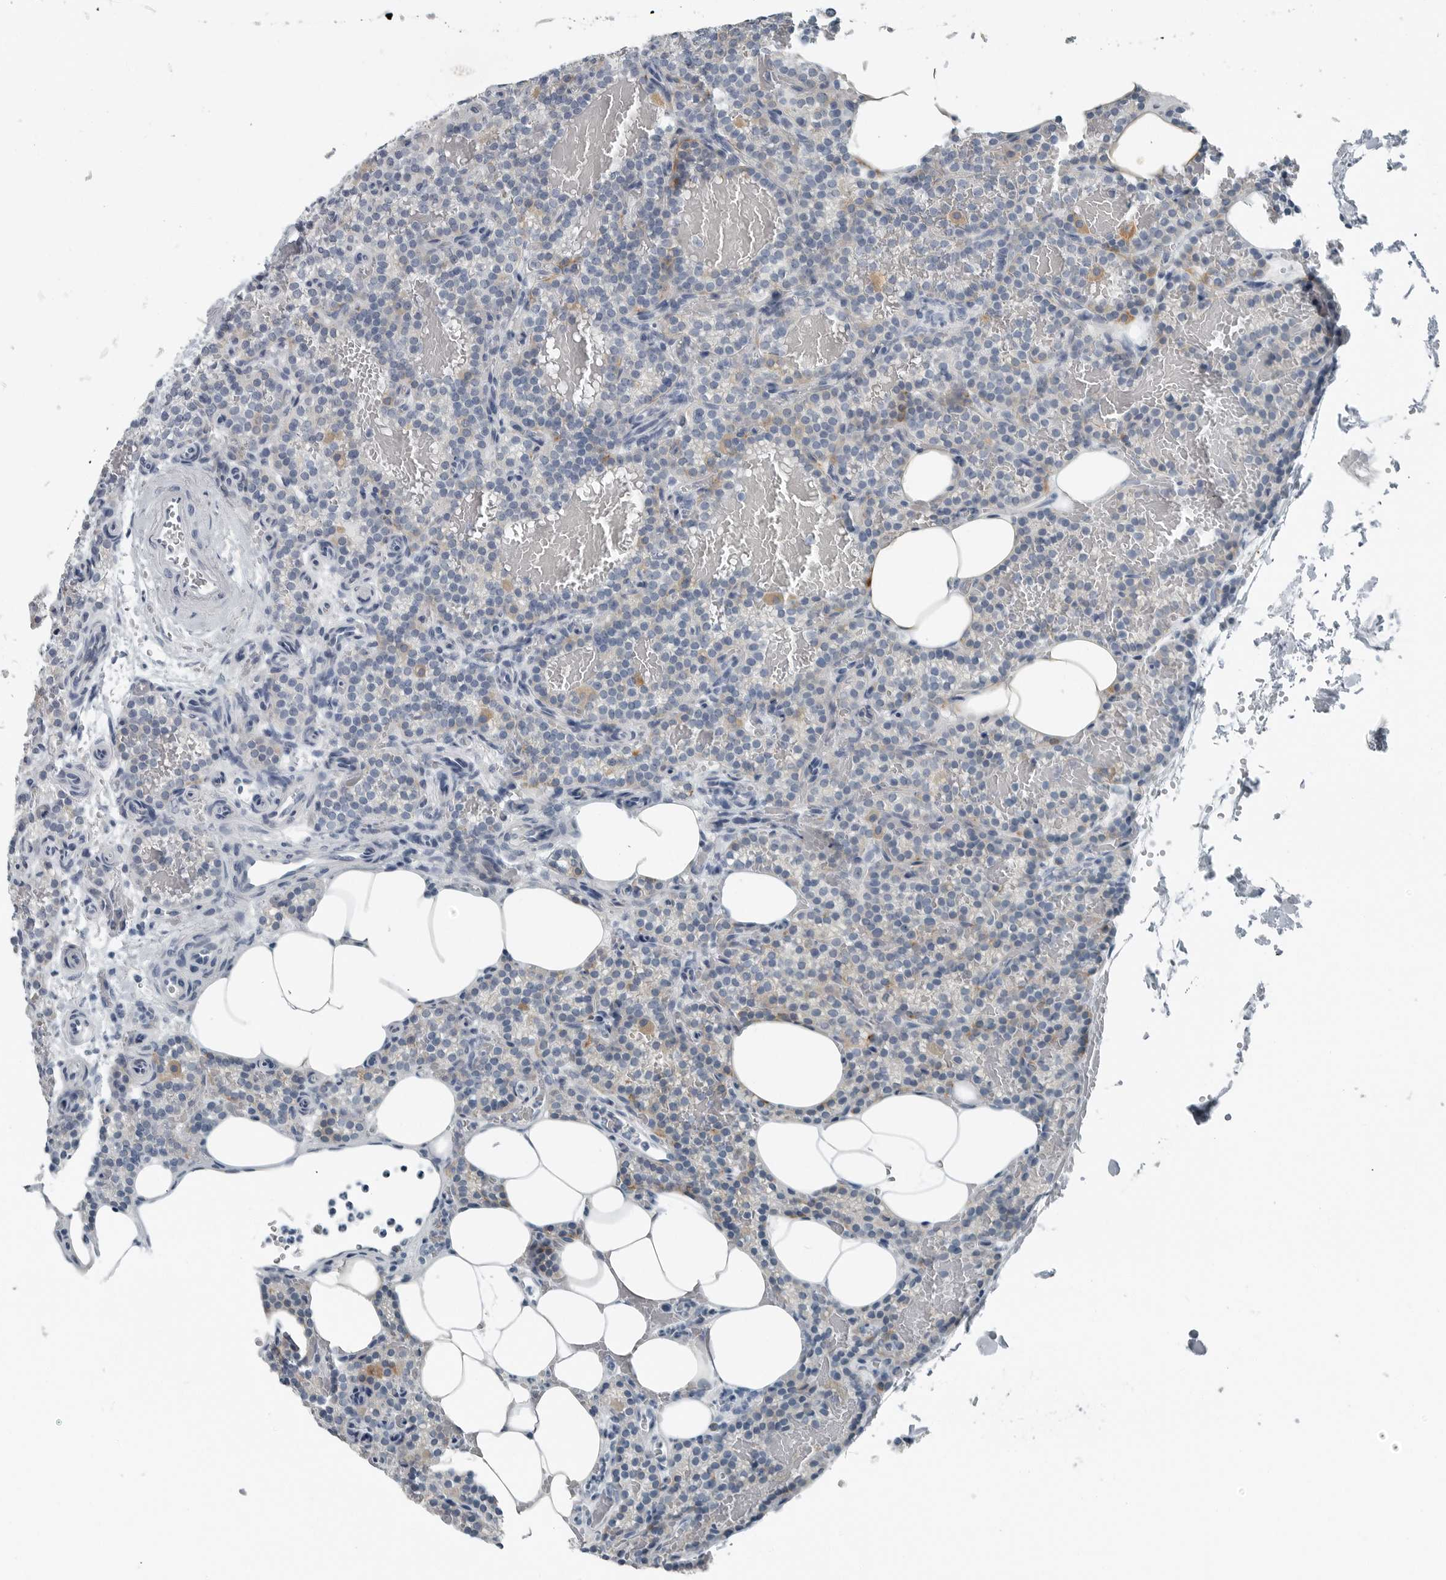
{"staining": {"intensity": "weak", "quantity": "25%-75%", "location": "cytoplasmic/membranous"}, "tissue": "parathyroid gland", "cell_type": "Glandular cells", "image_type": "normal", "snomed": [{"axis": "morphology", "description": "Normal tissue, NOS"}, {"axis": "topography", "description": "Parathyroid gland"}], "caption": "Weak cytoplasmic/membranous positivity for a protein is identified in approximately 25%-75% of glandular cells of unremarkable parathyroid gland using immunohistochemistry.", "gene": "ZPBP2", "patient": {"sex": "male", "age": 58}}